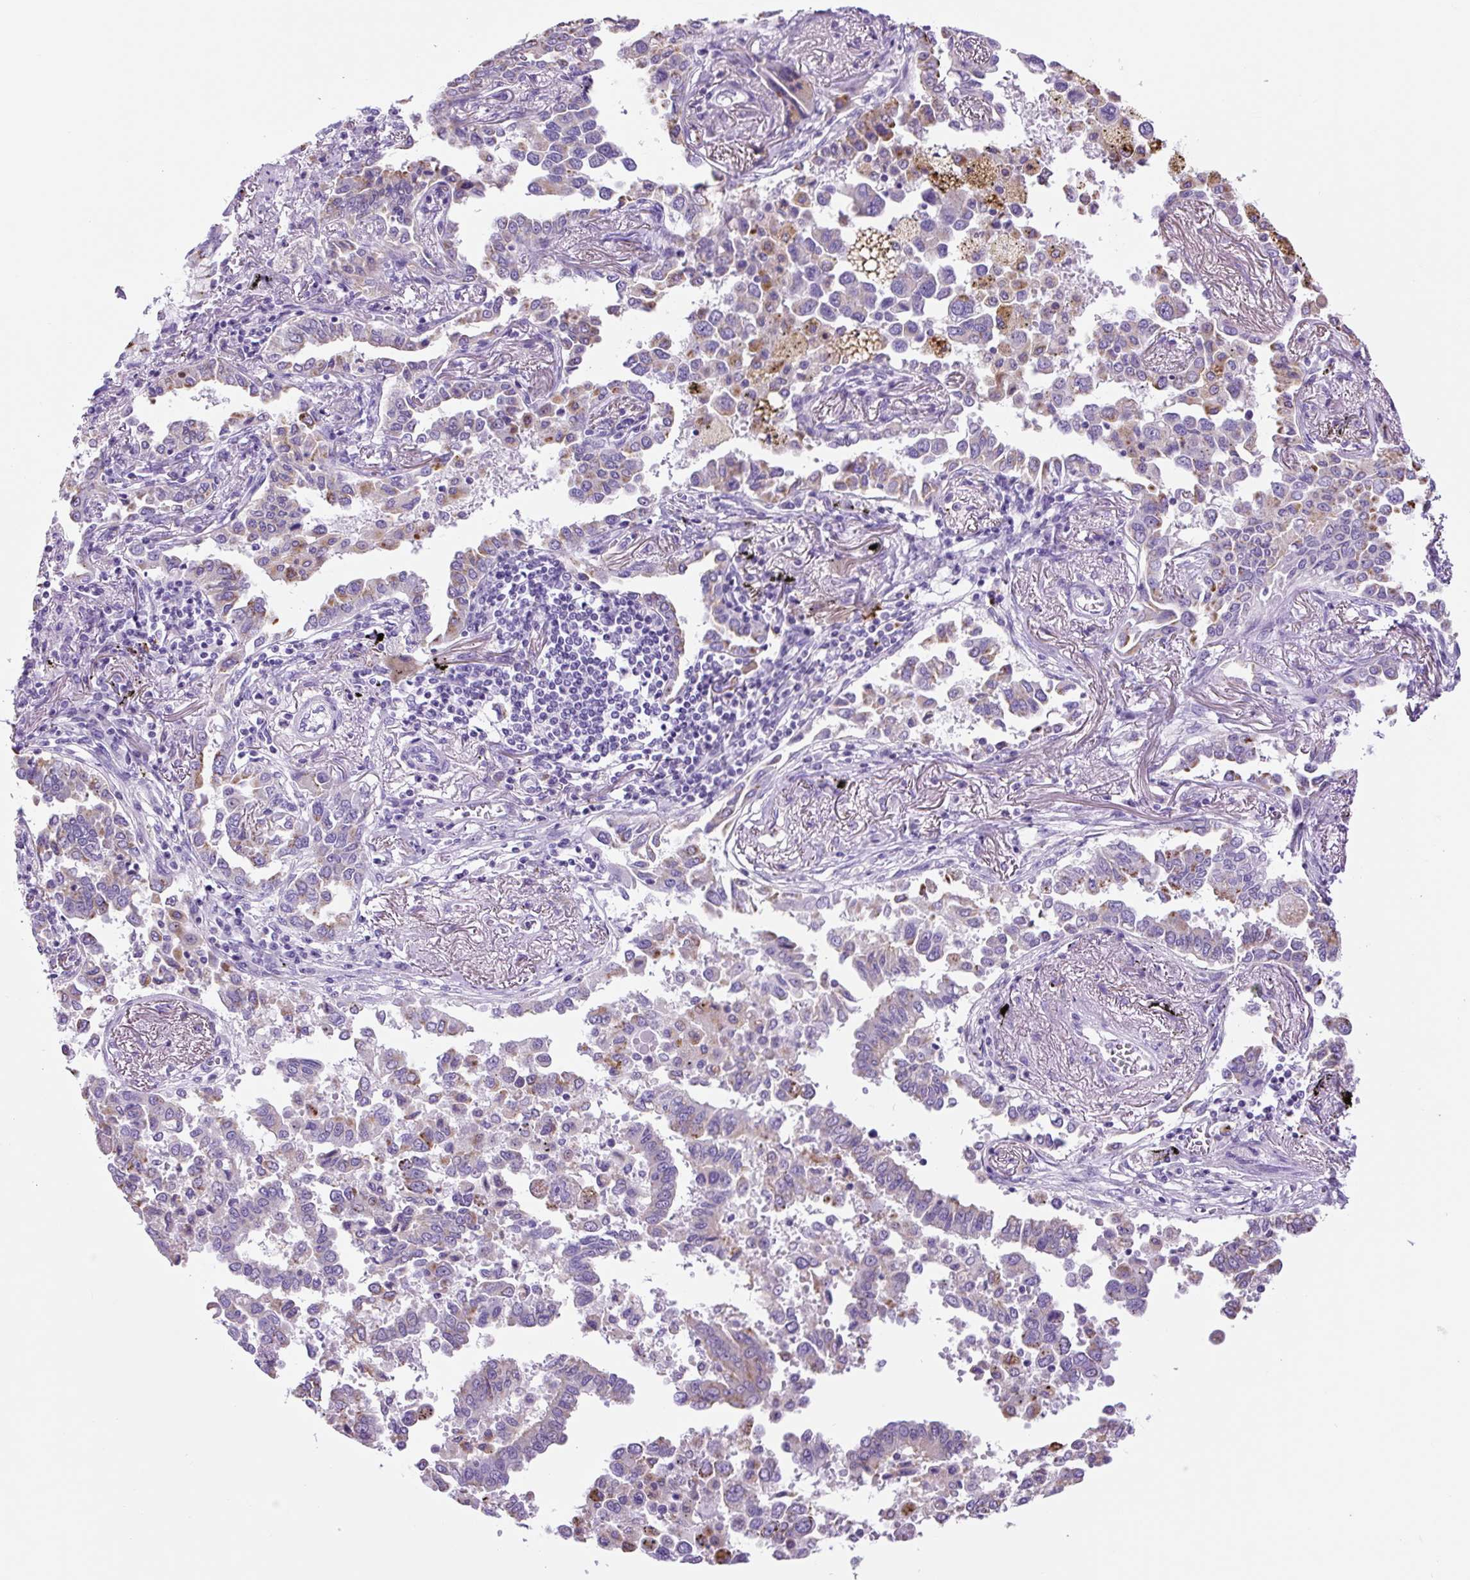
{"staining": {"intensity": "negative", "quantity": "none", "location": "none"}, "tissue": "lung cancer", "cell_type": "Tumor cells", "image_type": "cancer", "snomed": [{"axis": "morphology", "description": "Adenocarcinoma, NOS"}, {"axis": "topography", "description": "Lung"}], "caption": "Tumor cells show no significant protein staining in lung cancer.", "gene": "LCN10", "patient": {"sex": "male", "age": 67}}